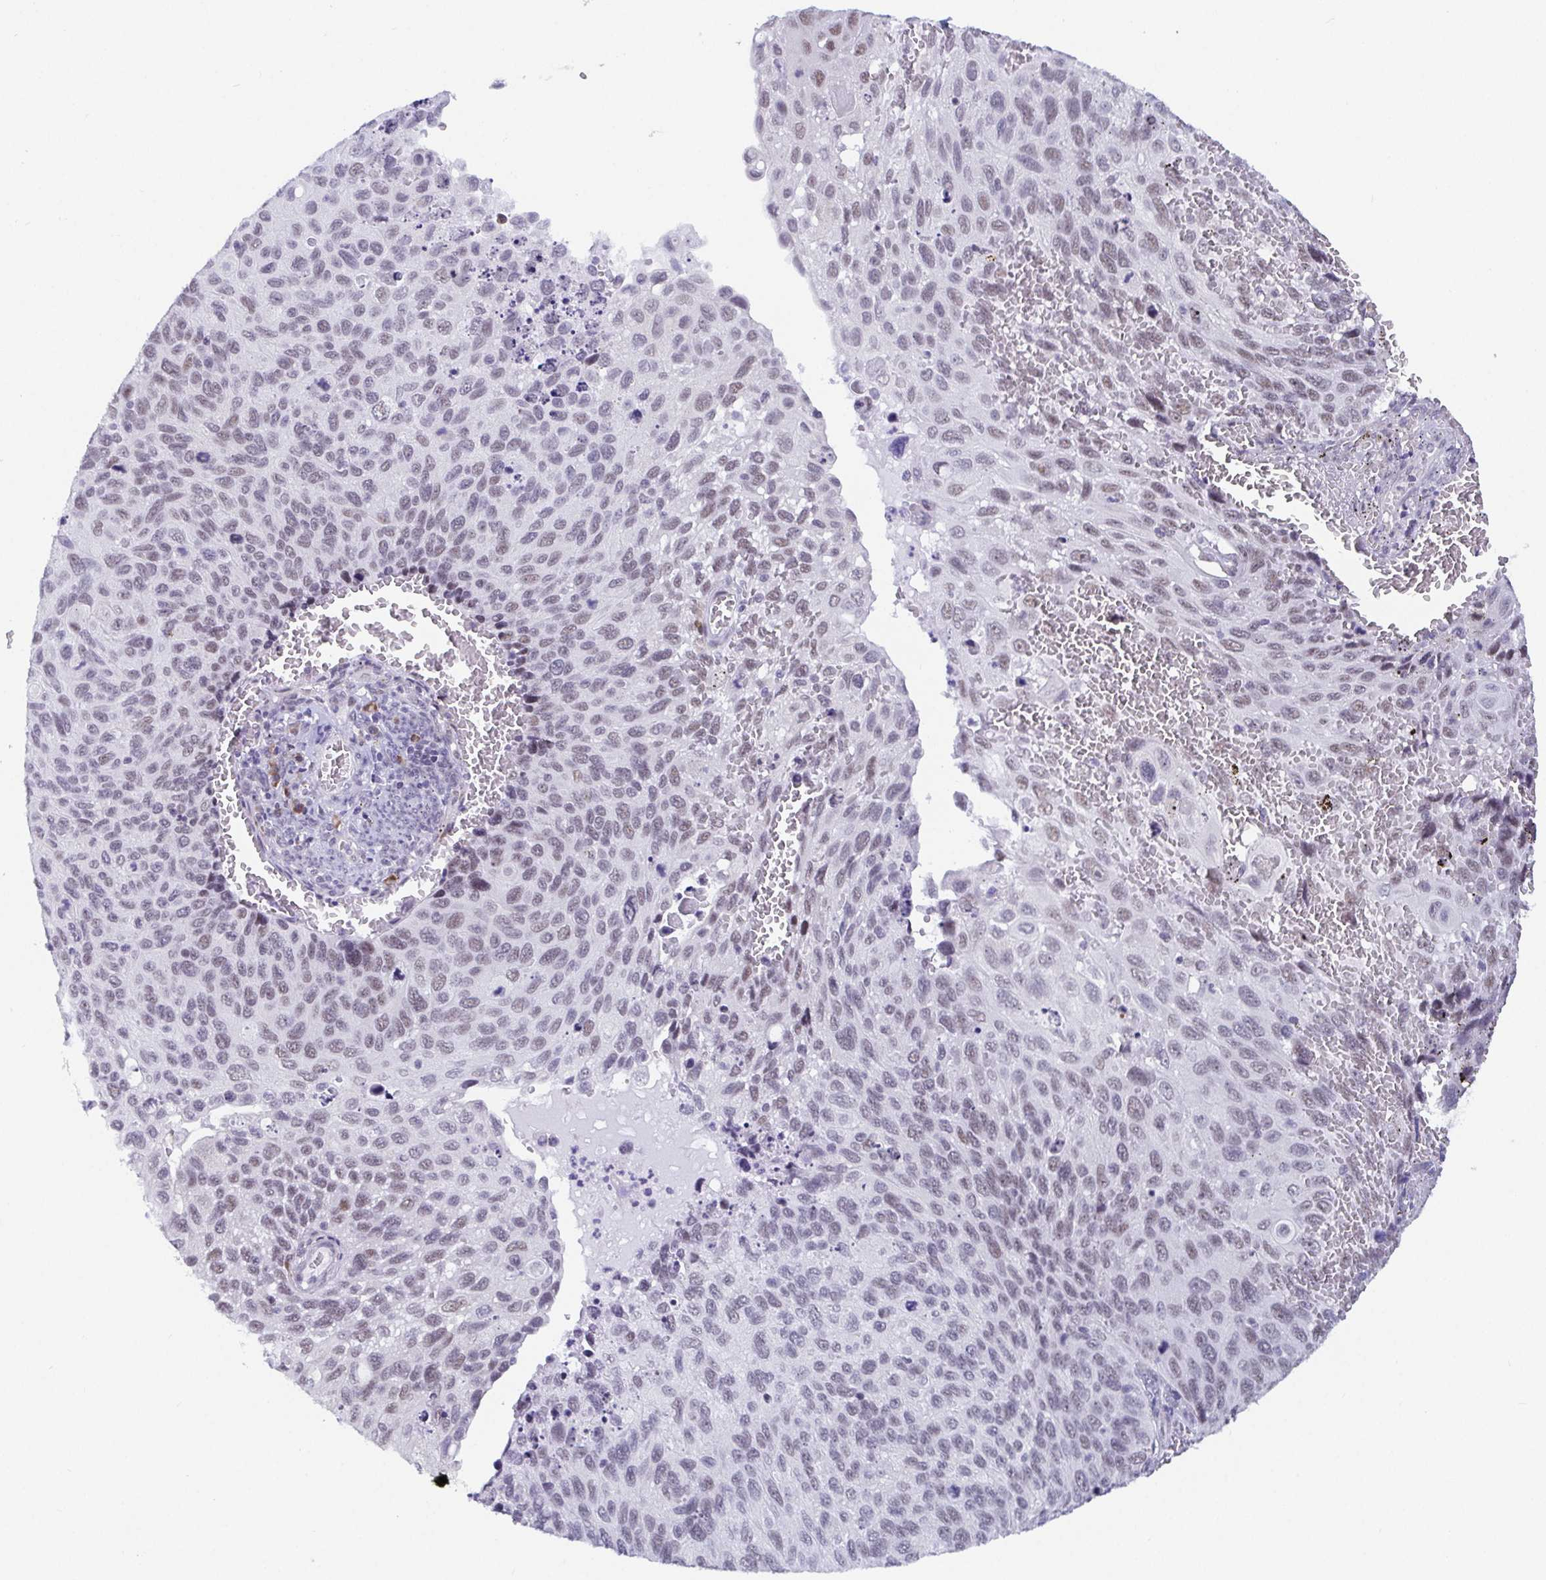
{"staining": {"intensity": "weak", "quantity": "25%-75%", "location": "nuclear"}, "tissue": "cervical cancer", "cell_type": "Tumor cells", "image_type": "cancer", "snomed": [{"axis": "morphology", "description": "Squamous cell carcinoma, NOS"}, {"axis": "topography", "description": "Cervix"}], "caption": "Cervical squamous cell carcinoma stained for a protein (brown) exhibits weak nuclear positive expression in about 25%-75% of tumor cells.", "gene": "WDR72", "patient": {"sex": "female", "age": 70}}